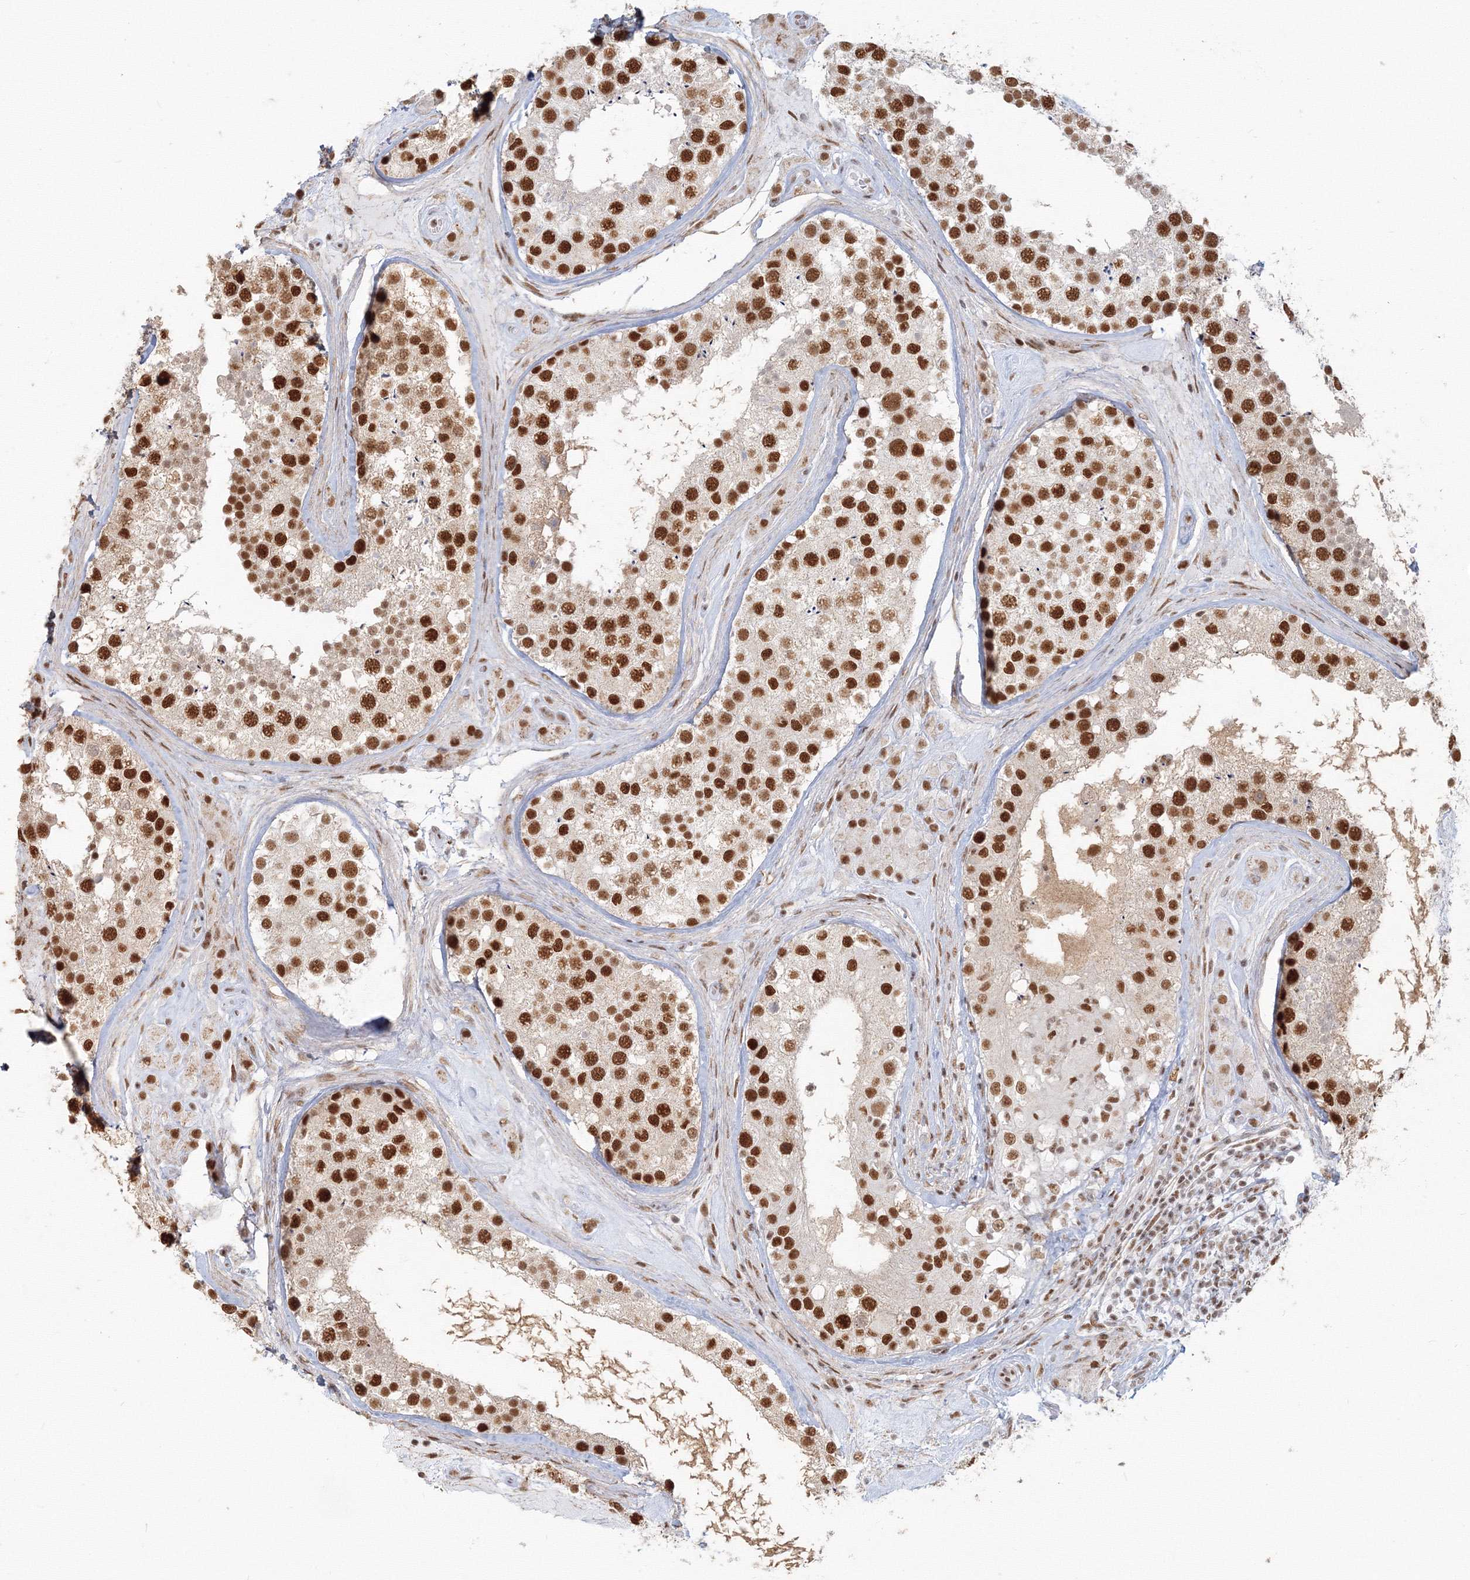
{"staining": {"intensity": "strong", "quantity": ">75%", "location": "nuclear"}, "tissue": "testis", "cell_type": "Cells in seminiferous ducts", "image_type": "normal", "snomed": [{"axis": "morphology", "description": "Normal tissue, NOS"}, {"axis": "topography", "description": "Testis"}], "caption": "IHC image of unremarkable testis stained for a protein (brown), which demonstrates high levels of strong nuclear staining in approximately >75% of cells in seminiferous ducts.", "gene": "PPP4R2", "patient": {"sex": "male", "age": 46}}